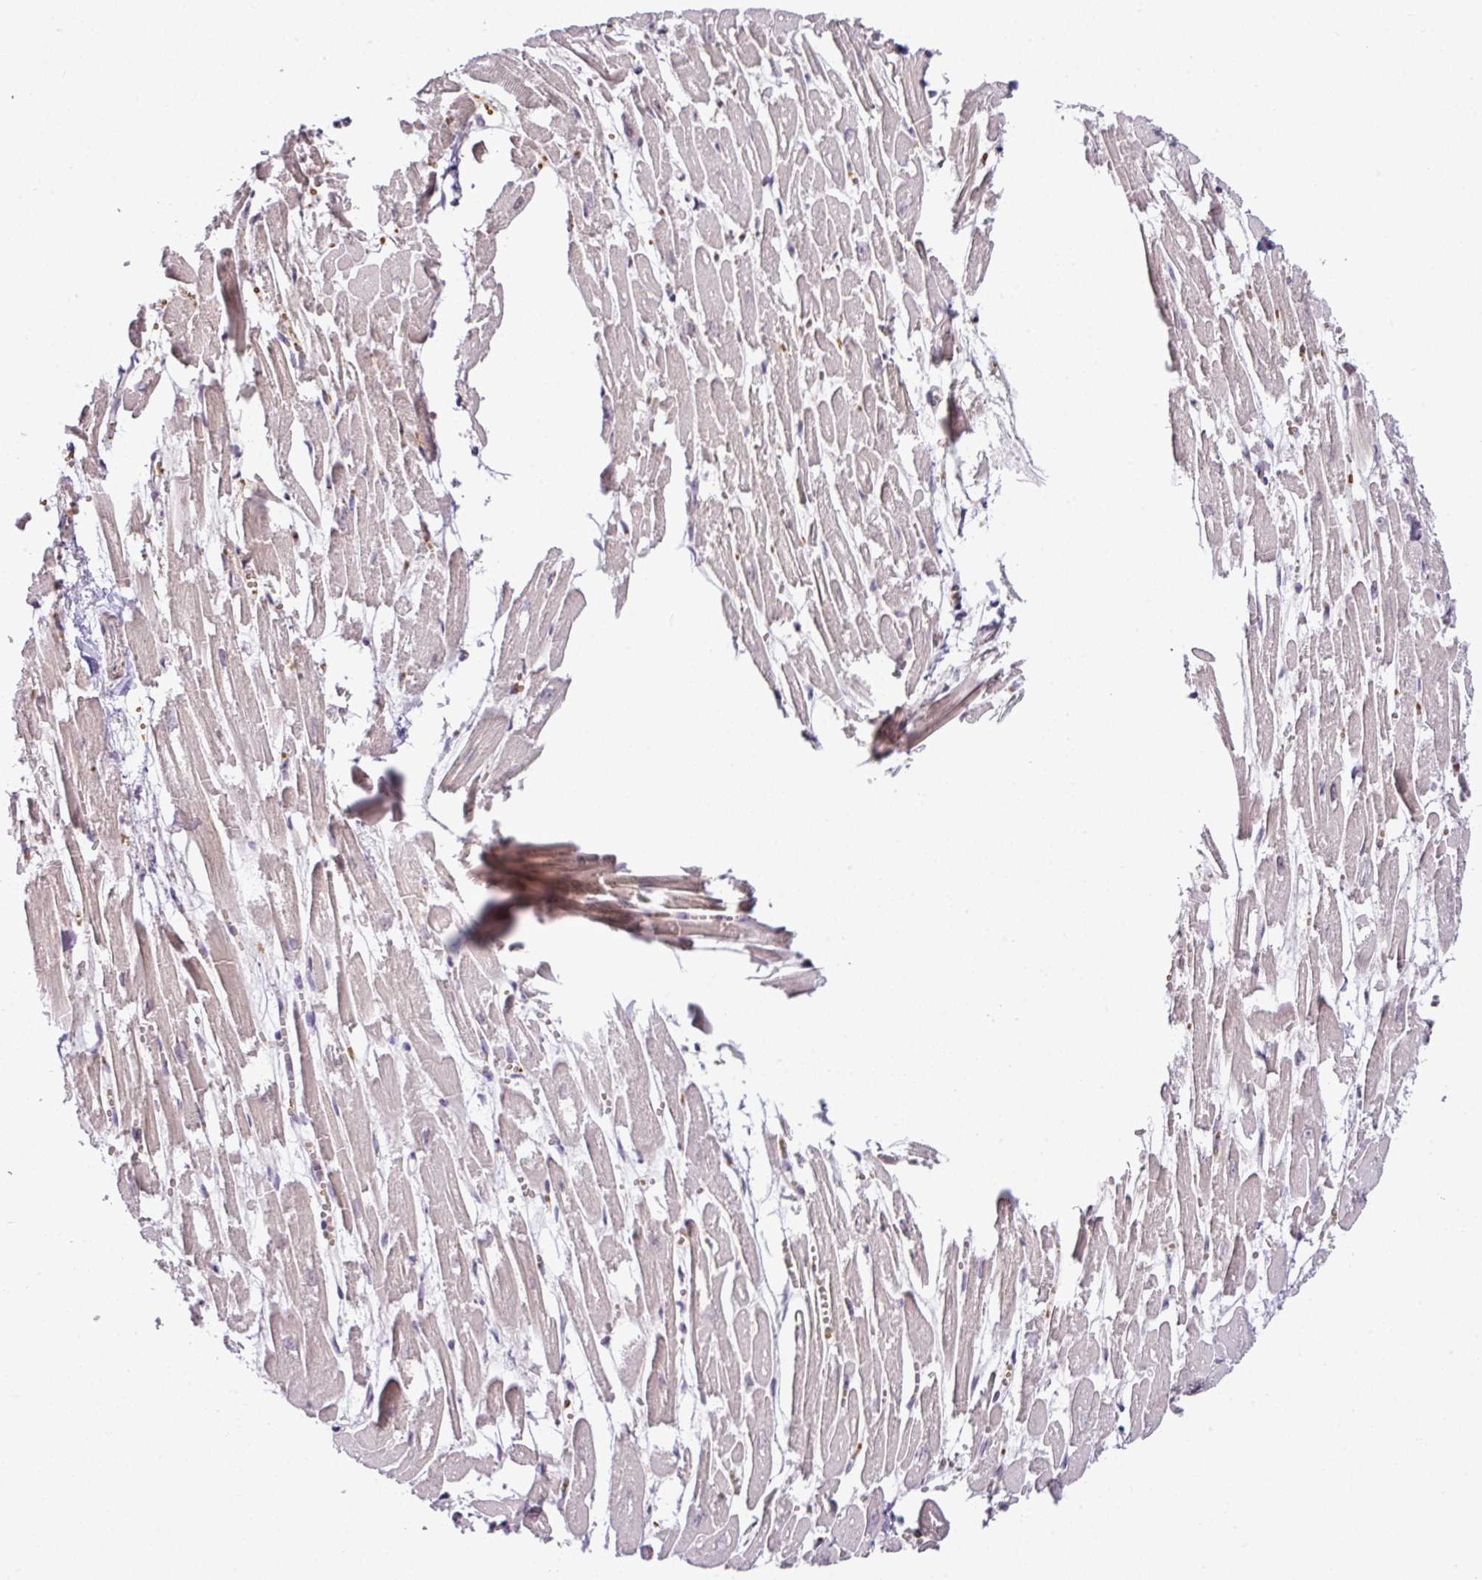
{"staining": {"intensity": "negative", "quantity": "none", "location": "none"}, "tissue": "heart muscle", "cell_type": "Cardiomyocytes", "image_type": "normal", "snomed": [{"axis": "morphology", "description": "Normal tissue, NOS"}, {"axis": "topography", "description": "Heart"}], "caption": "The immunohistochemistry (IHC) histopathology image has no significant positivity in cardiomyocytes of heart muscle.", "gene": "PARP2", "patient": {"sex": "male", "age": 54}}